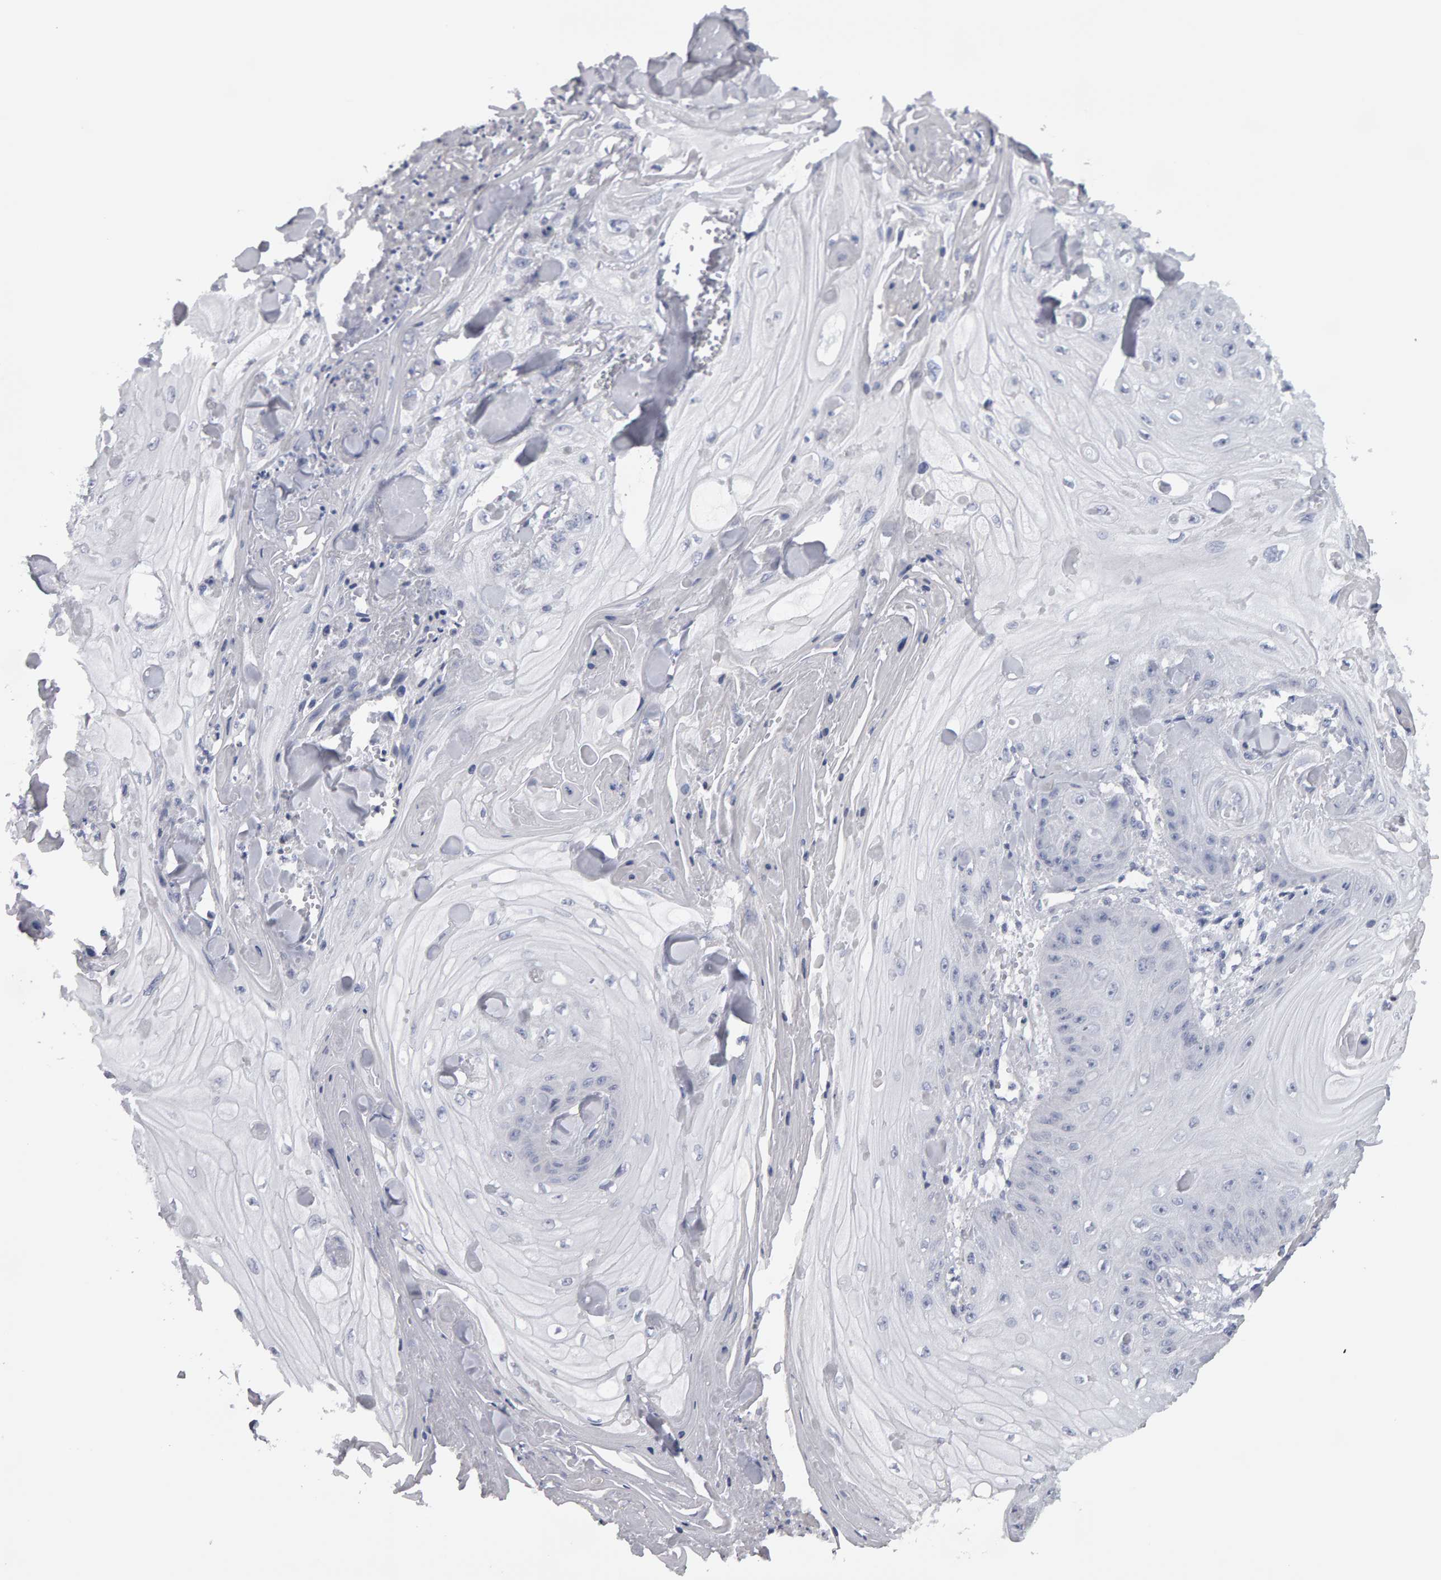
{"staining": {"intensity": "negative", "quantity": "none", "location": "none"}, "tissue": "skin cancer", "cell_type": "Tumor cells", "image_type": "cancer", "snomed": [{"axis": "morphology", "description": "Squamous cell carcinoma, NOS"}, {"axis": "topography", "description": "Skin"}], "caption": "The micrograph displays no staining of tumor cells in skin squamous cell carcinoma.", "gene": "CD38", "patient": {"sex": "male", "age": 74}}